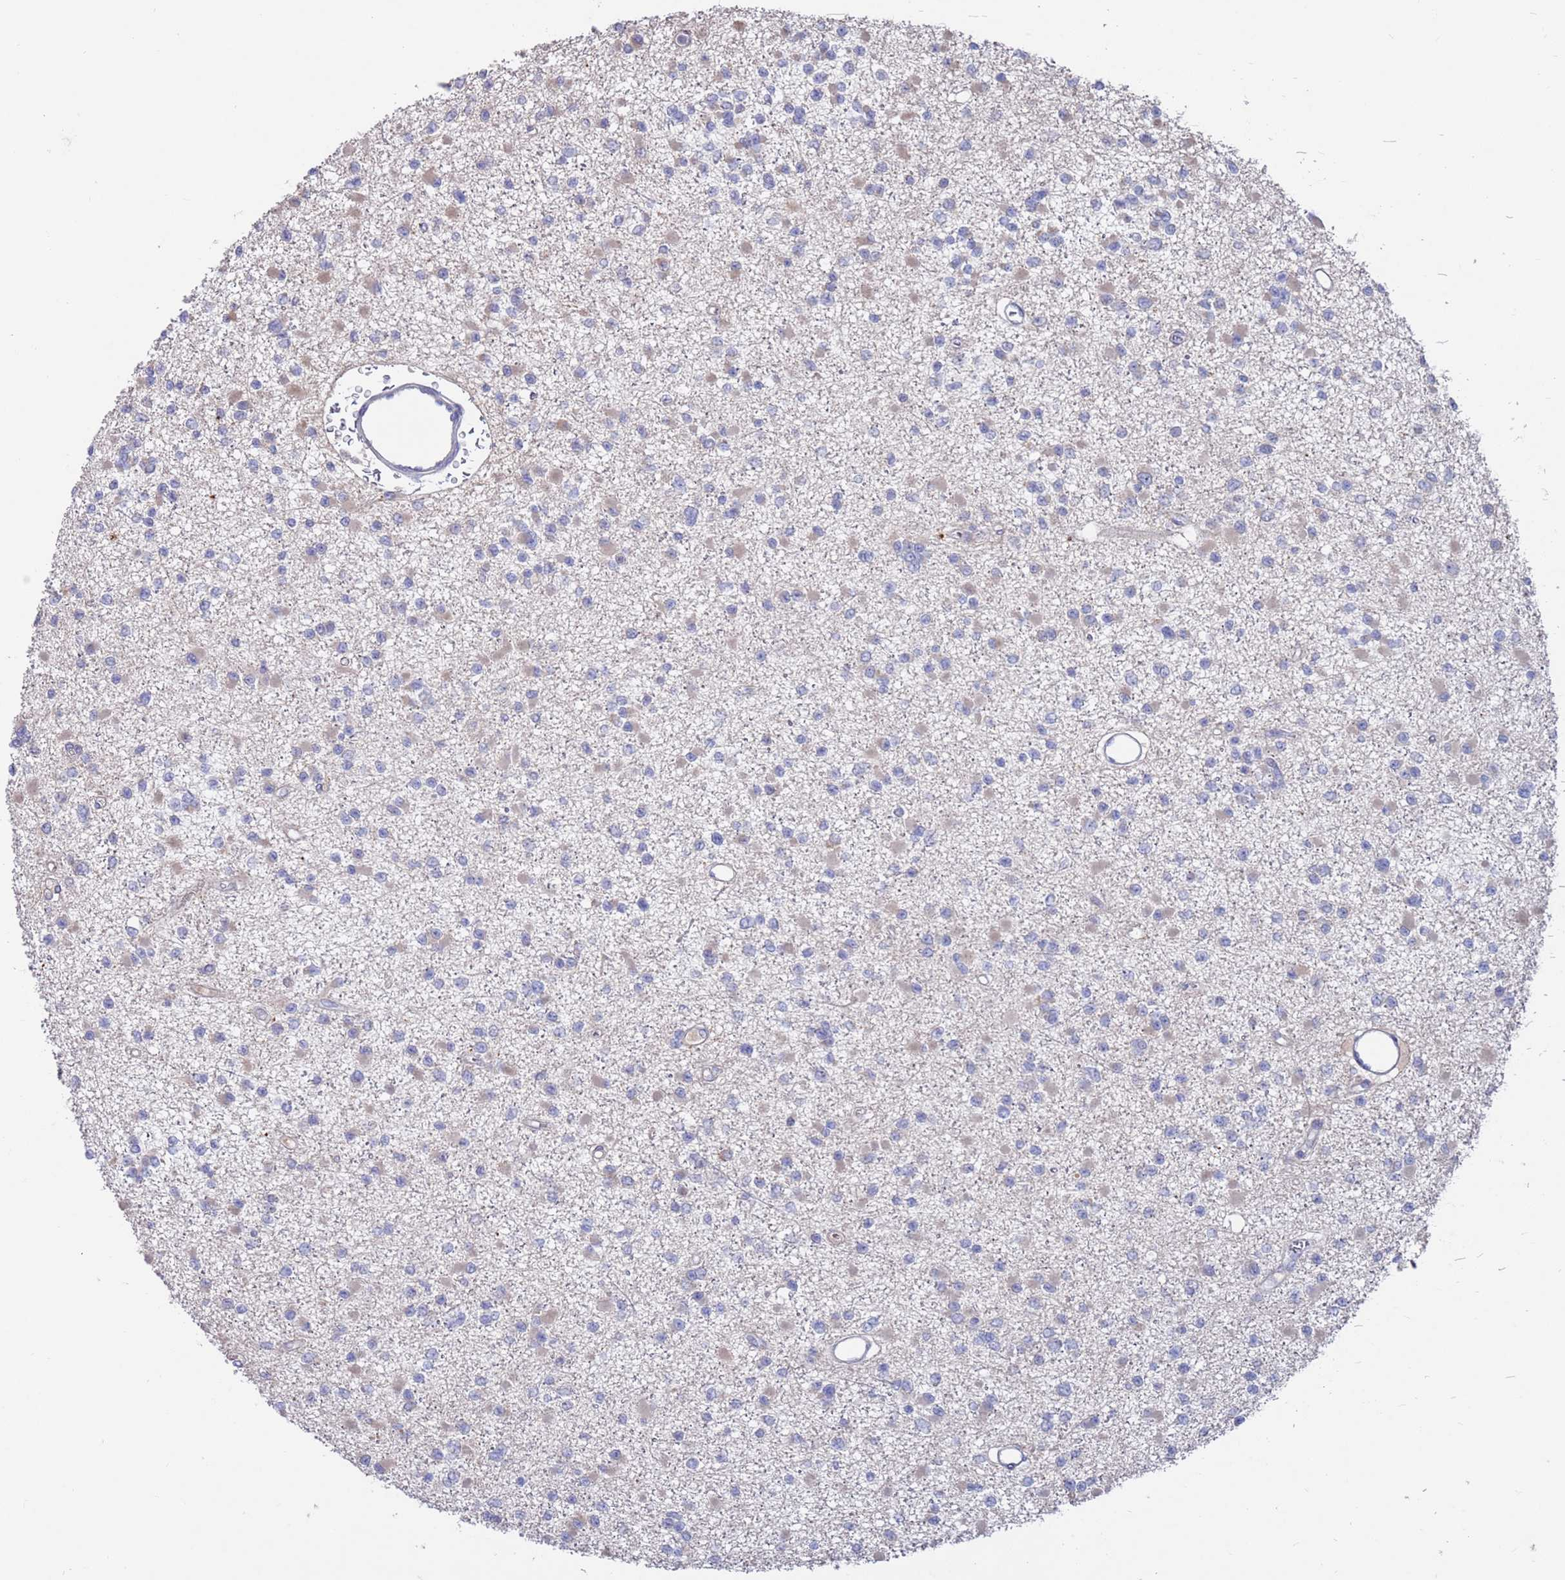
{"staining": {"intensity": "negative", "quantity": "none", "location": "none"}, "tissue": "glioma", "cell_type": "Tumor cells", "image_type": "cancer", "snomed": [{"axis": "morphology", "description": "Glioma, malignant, Low grade"}, {"axis": "topography", "description": "Brain"}], "caption": "This is an immunohistochemistry histopathology image of glioma. There is no staining in tumor cells.", "gene": "FBXO27", "patient": {"sex": "female", "age": 22}}